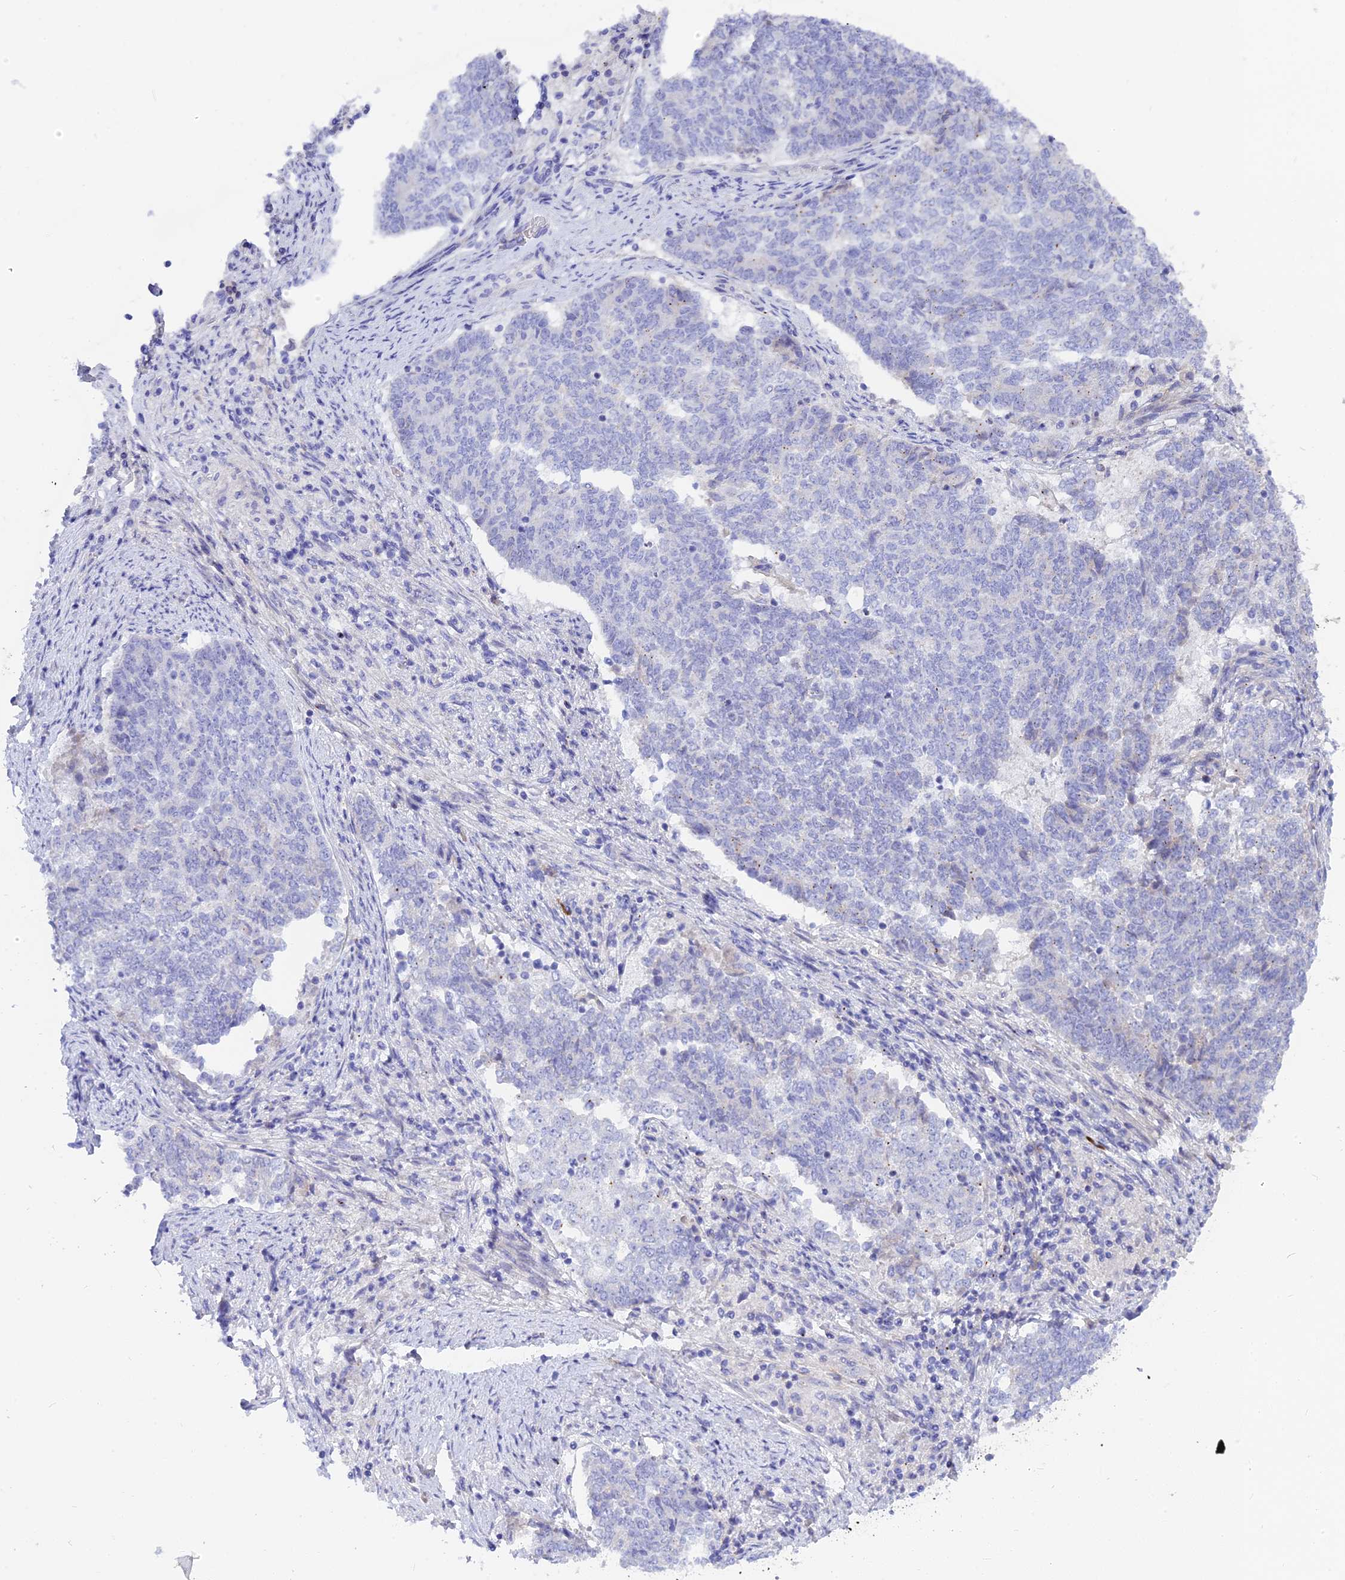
{"staining": {"intensity": "negative", "quantity": "none", "location": "none"}, "tissue": "endometrial cancer", "cell_type": "Tumor cells", "image_type": "cancer", "snomed": [{"axis": "morphology", "description": "Adenocarcinoma, NOS"}, {"axis": "topography", "description": "Endometrium"}], "caption": "Tumor cells are negative for protein expression in human endometrial cancer (adenocarcinoma).", "gene": "MBD3L1", "patient": {"sex": "female", "age": 80}}